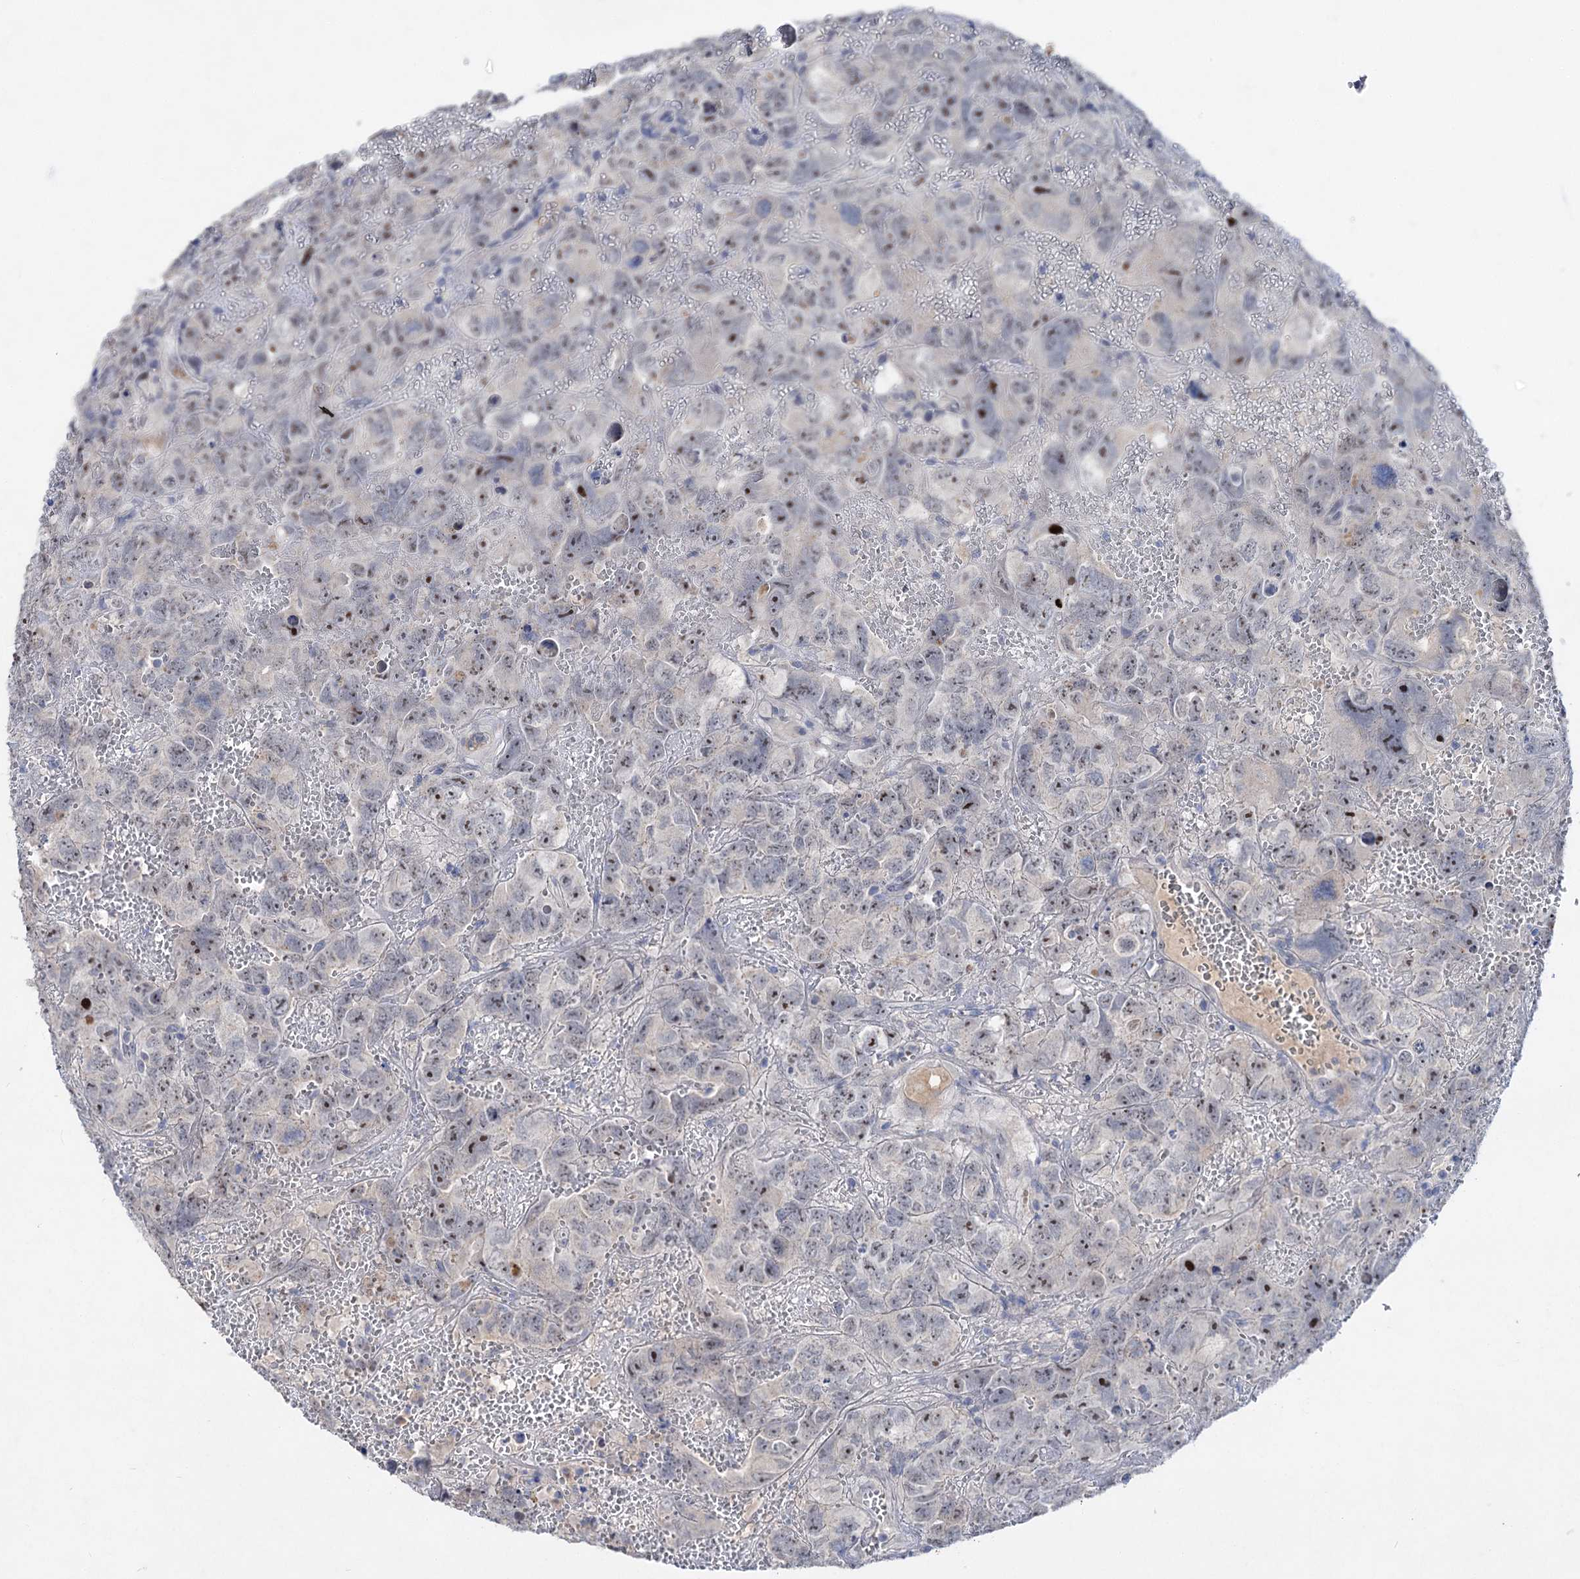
{"staining": {"intensity": "moderate", "quantity": "25%-75%", "location": "nuclear"}, "tissue": "testis cancer", "cell_type": "Tumor cells", "image_type": "cancer", "snomed": [{"axis": "morphology", "description": "Carcinoma, Embryonal, NOS"}, {"axis": "topography", "description": "Testis"}], "caption": "An immunohistochemistry (IHC) histopathology image of neoplastic tissue is shown. Protein staining in brown highlights moderate nuclear positivity in embryonal carcinoma (testis) within tumor cells.", "gene": "ATP4A", "patient": {"sex": "male", "age": 45}}